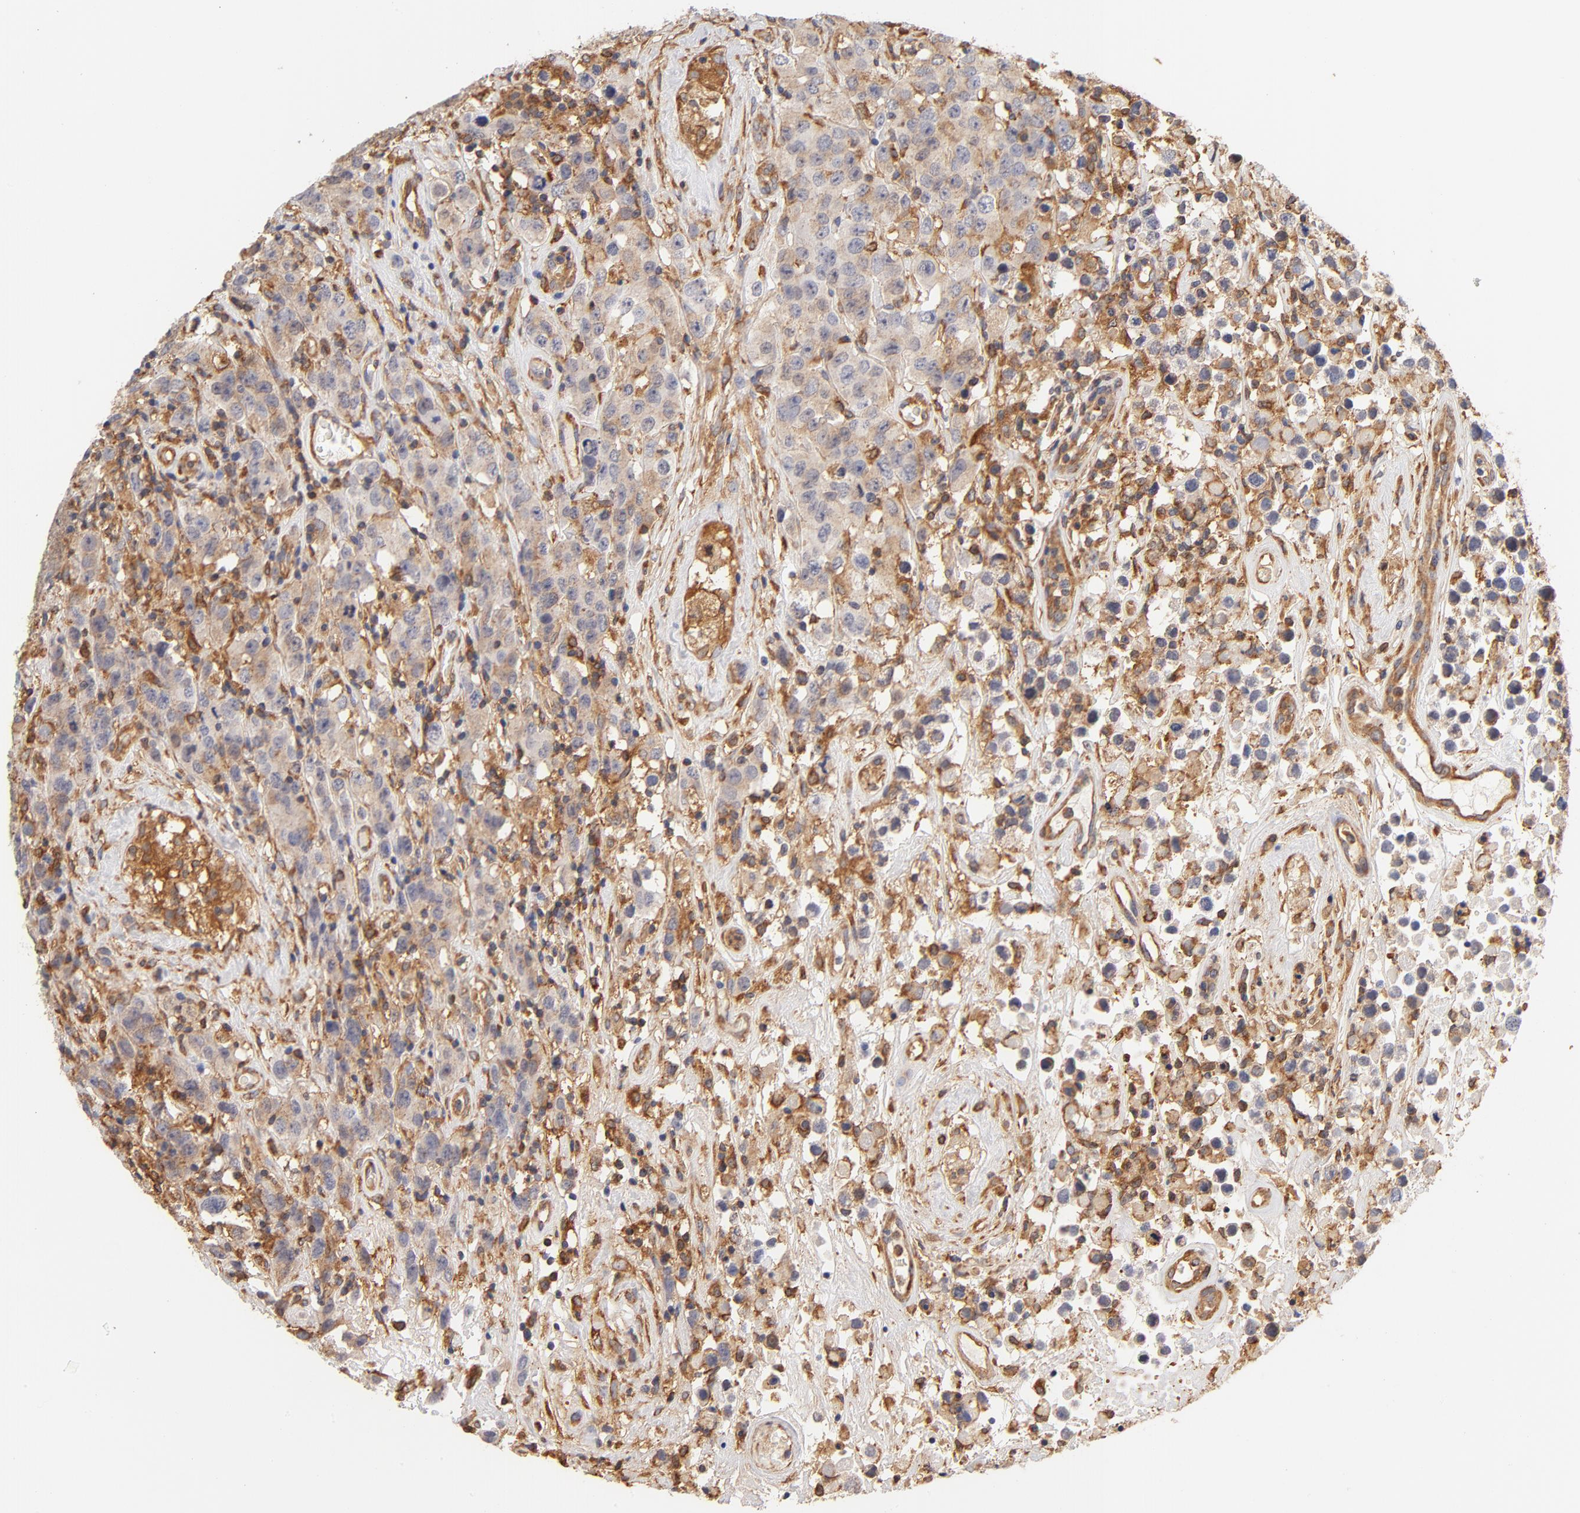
{"staining": {"intensity": "weak", "quantity": "25%-75%", "location": "cytoplasmic/membranous"}, "tissue": "testis cancer", "cell_type": "Tumor cells", "image_type": "cancer", "snomed": [{"axis": "morphology", "description": "Seminoma, NOS"}, {"axis": "topography", "description": "Testis"}], "caption": "Protein staining displays weak cytoplasmic/membranous expression in about 25%-75% of tumor cells in testis seminoma.", "gene": "FCMR", "patient": {"sex": "male", "age": 52}}